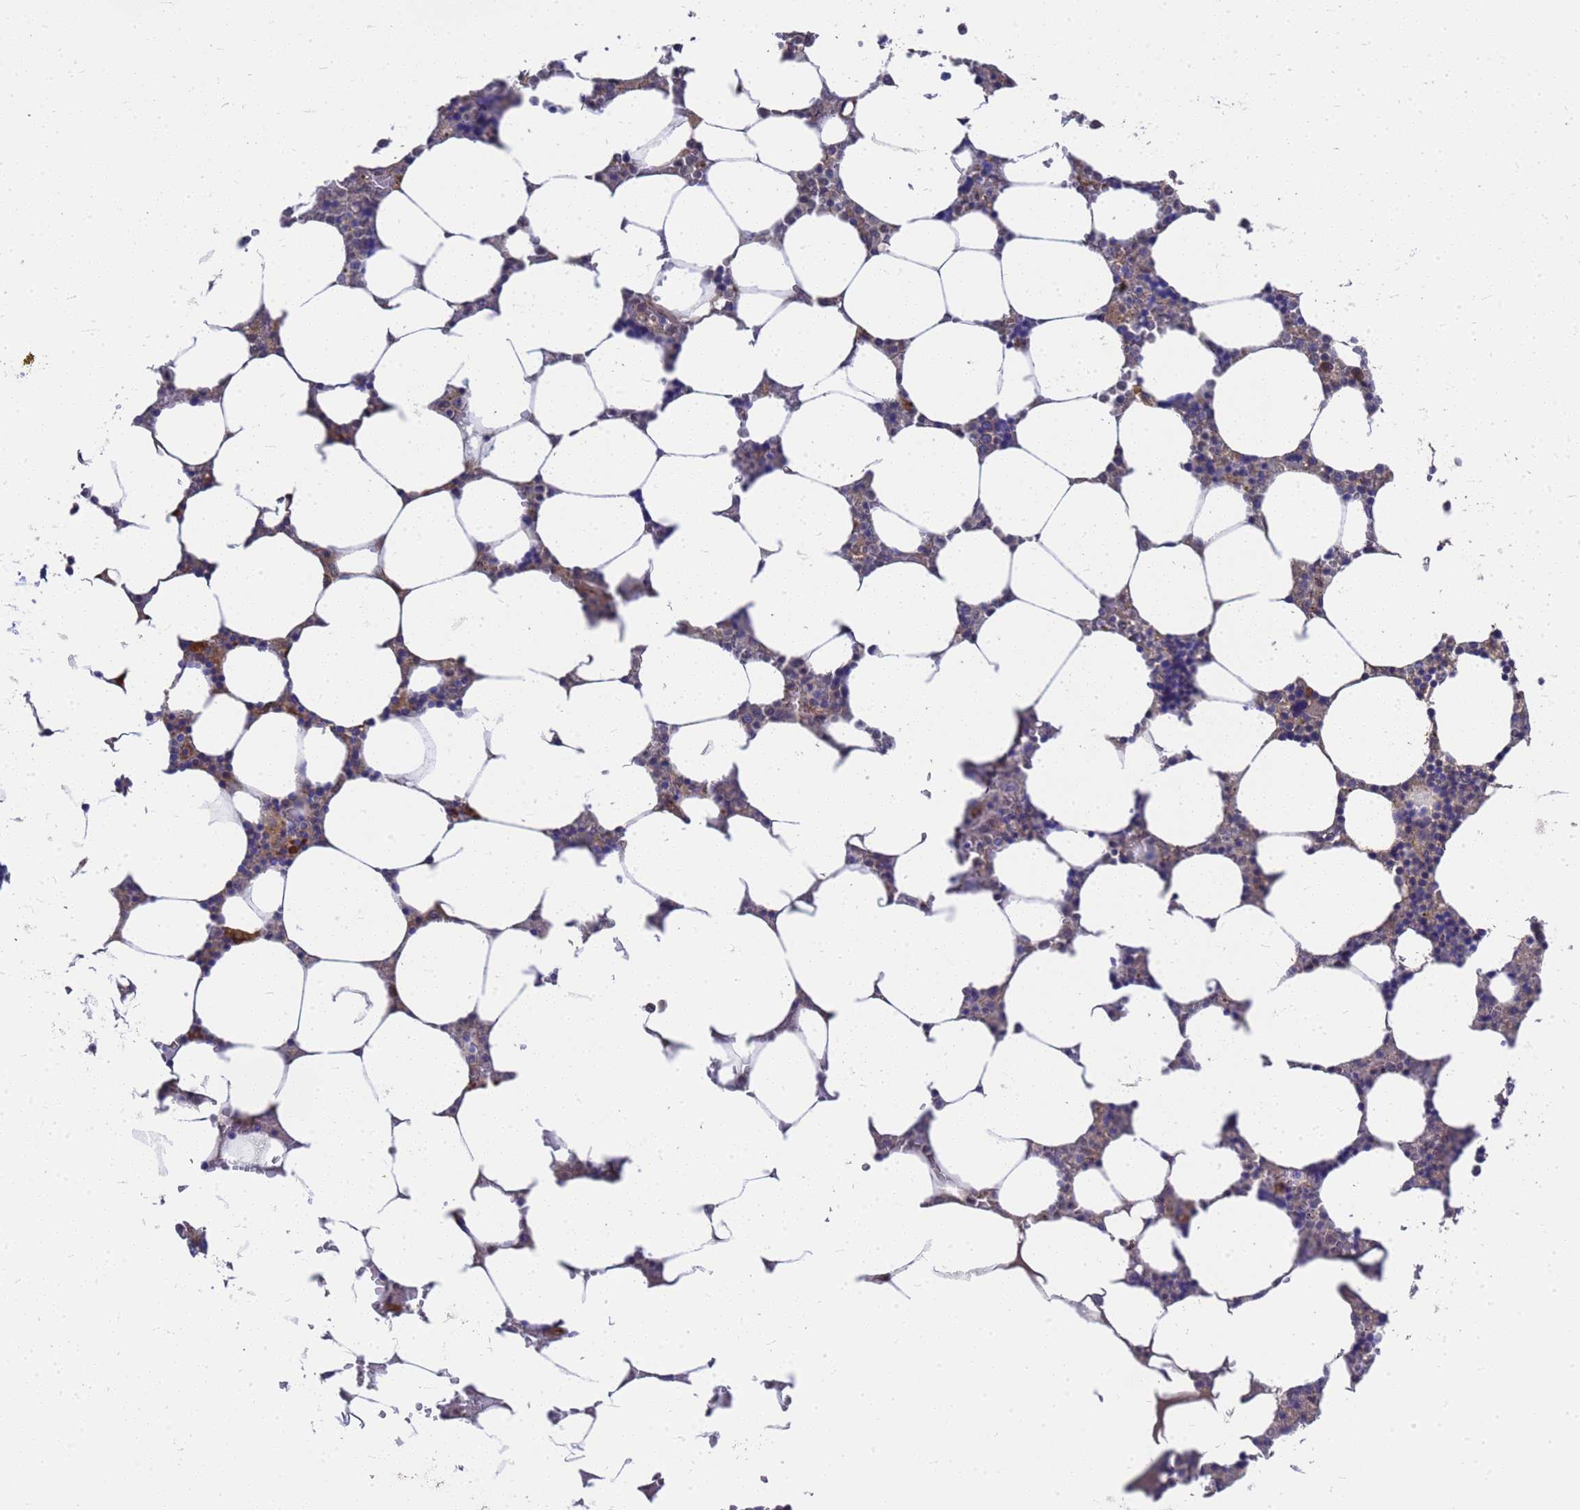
{"staining": {"intensity": "moderate", "quantity": "<25%", "location": "cytoplasmic/membranous,nuclear"}, "tissue": "bone marrow", "cell_type": "Hematopoietic cells", "image_type": "normal", "snomed": [{"axis": "morphology", "description": "Normal tissue, NOS"}, {"axis": "topography", "description": "Bone marrow"}], "caption": "Protein analysis of benign bone marrow displays moderate cytoplasmic/membranous,nuclear staining in approximately <25% of hematopoietic cells.", "gene": "SLC35E2B", "patient": {"sex": "male", "age": 64}}